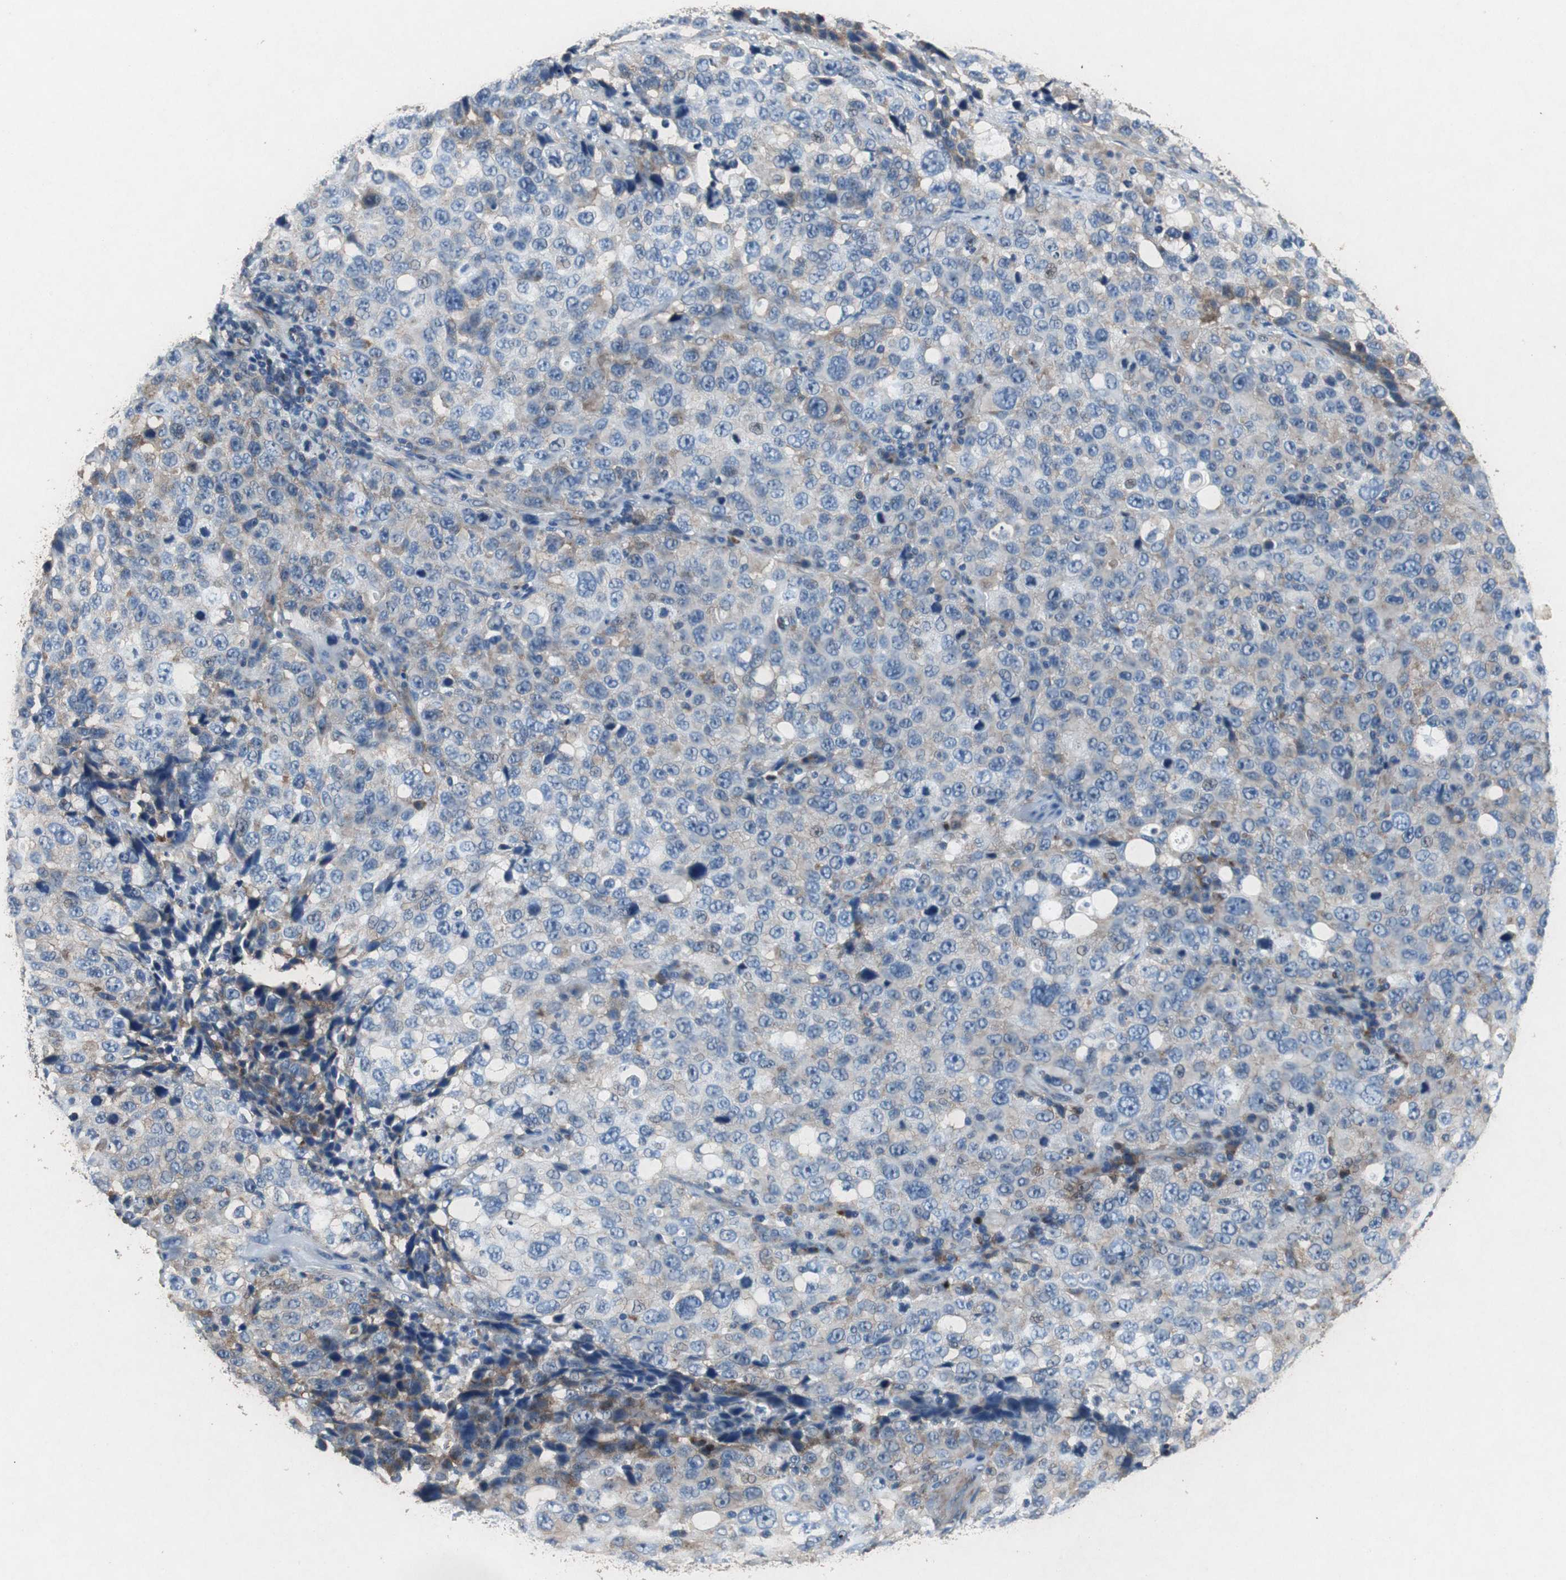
{"staining": {"intensity": "weak", "quantity": "25%-75%", "location": "cytoplasmic/membranous"}, "tissue": "stomach cancer", "cell_type": "Tumor cells", "image_type": "cancer", "snomed": [{"axis": "morphology", "description": "Normal tissue, NOS"}, {"axis": "morphology", "description": "Adenocarcinoma, NOS"}, {"axis": "topography", "description": "Stomach"}], "caption": "Immunohistochemical staining of human stomach cancer (adenocarcinoma) exhibits low levels of weak cytoplasmic/membranous staining in approximately 25%-75% of tumor cells.", "gene": "RPL35", "patient": {"sex": "male", "age": 48}}